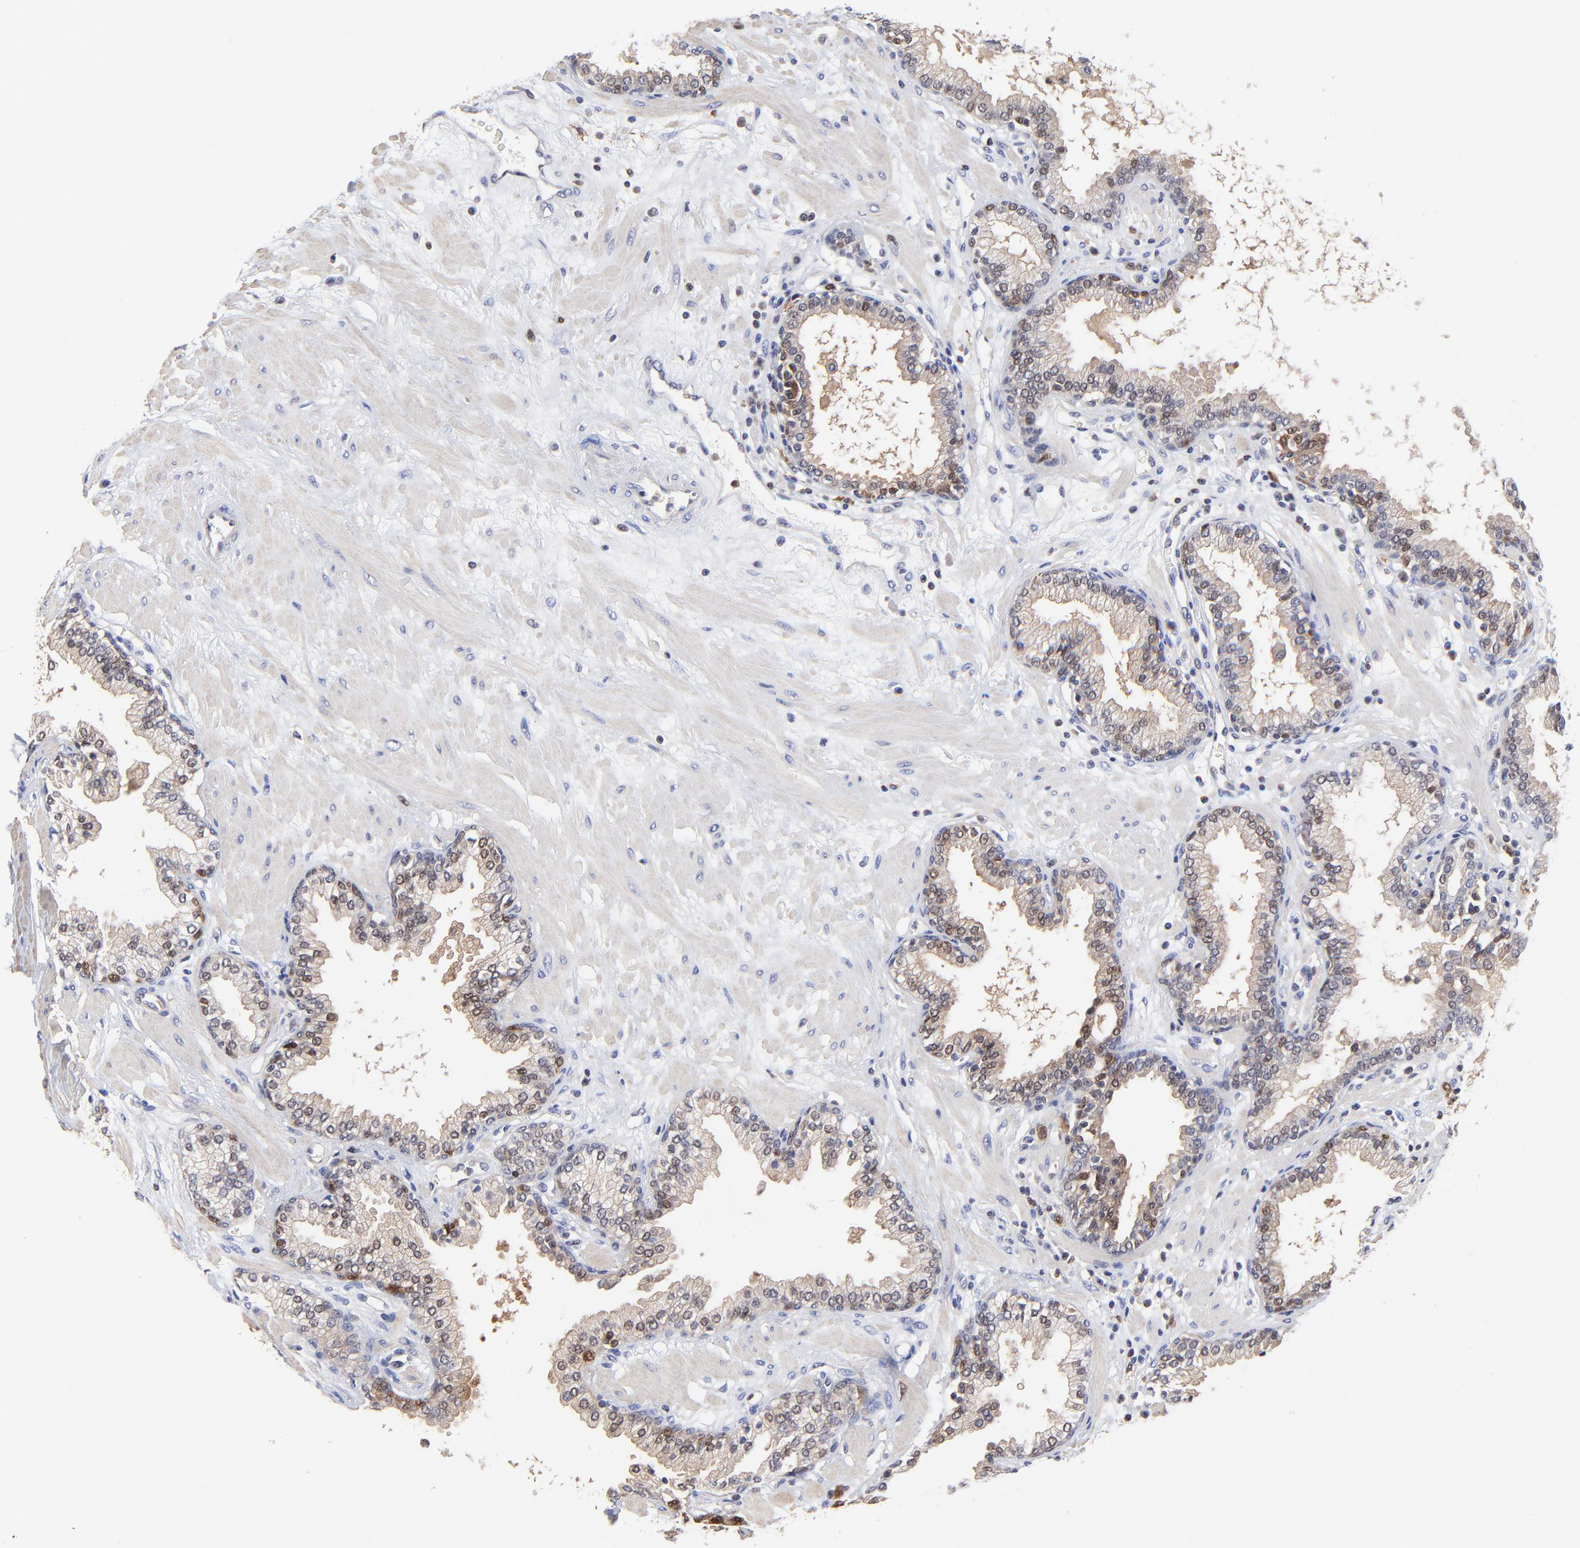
{"staining": {"intensity": "moderate", "quantity": "25%-75%", "location": "cytoplasmic/membranous,nuclear"}, "tissue": "prostate", "cell_type": "Glandular cells", "image_type": "normal", "snomed": [{"axis": "morphology", "description": "Normal tissue, NOS"}, {"axis": "topography", "description": "Prostate"}], "caption": "Human prostate stained with a brown dye exhibits moderate cytoplasmic/membranous,nuclear positive positivity in approximately 25%-75% of glandular cells.", "gene": "DCTPP1", "patient": {"sex": "male", "age": 64}}